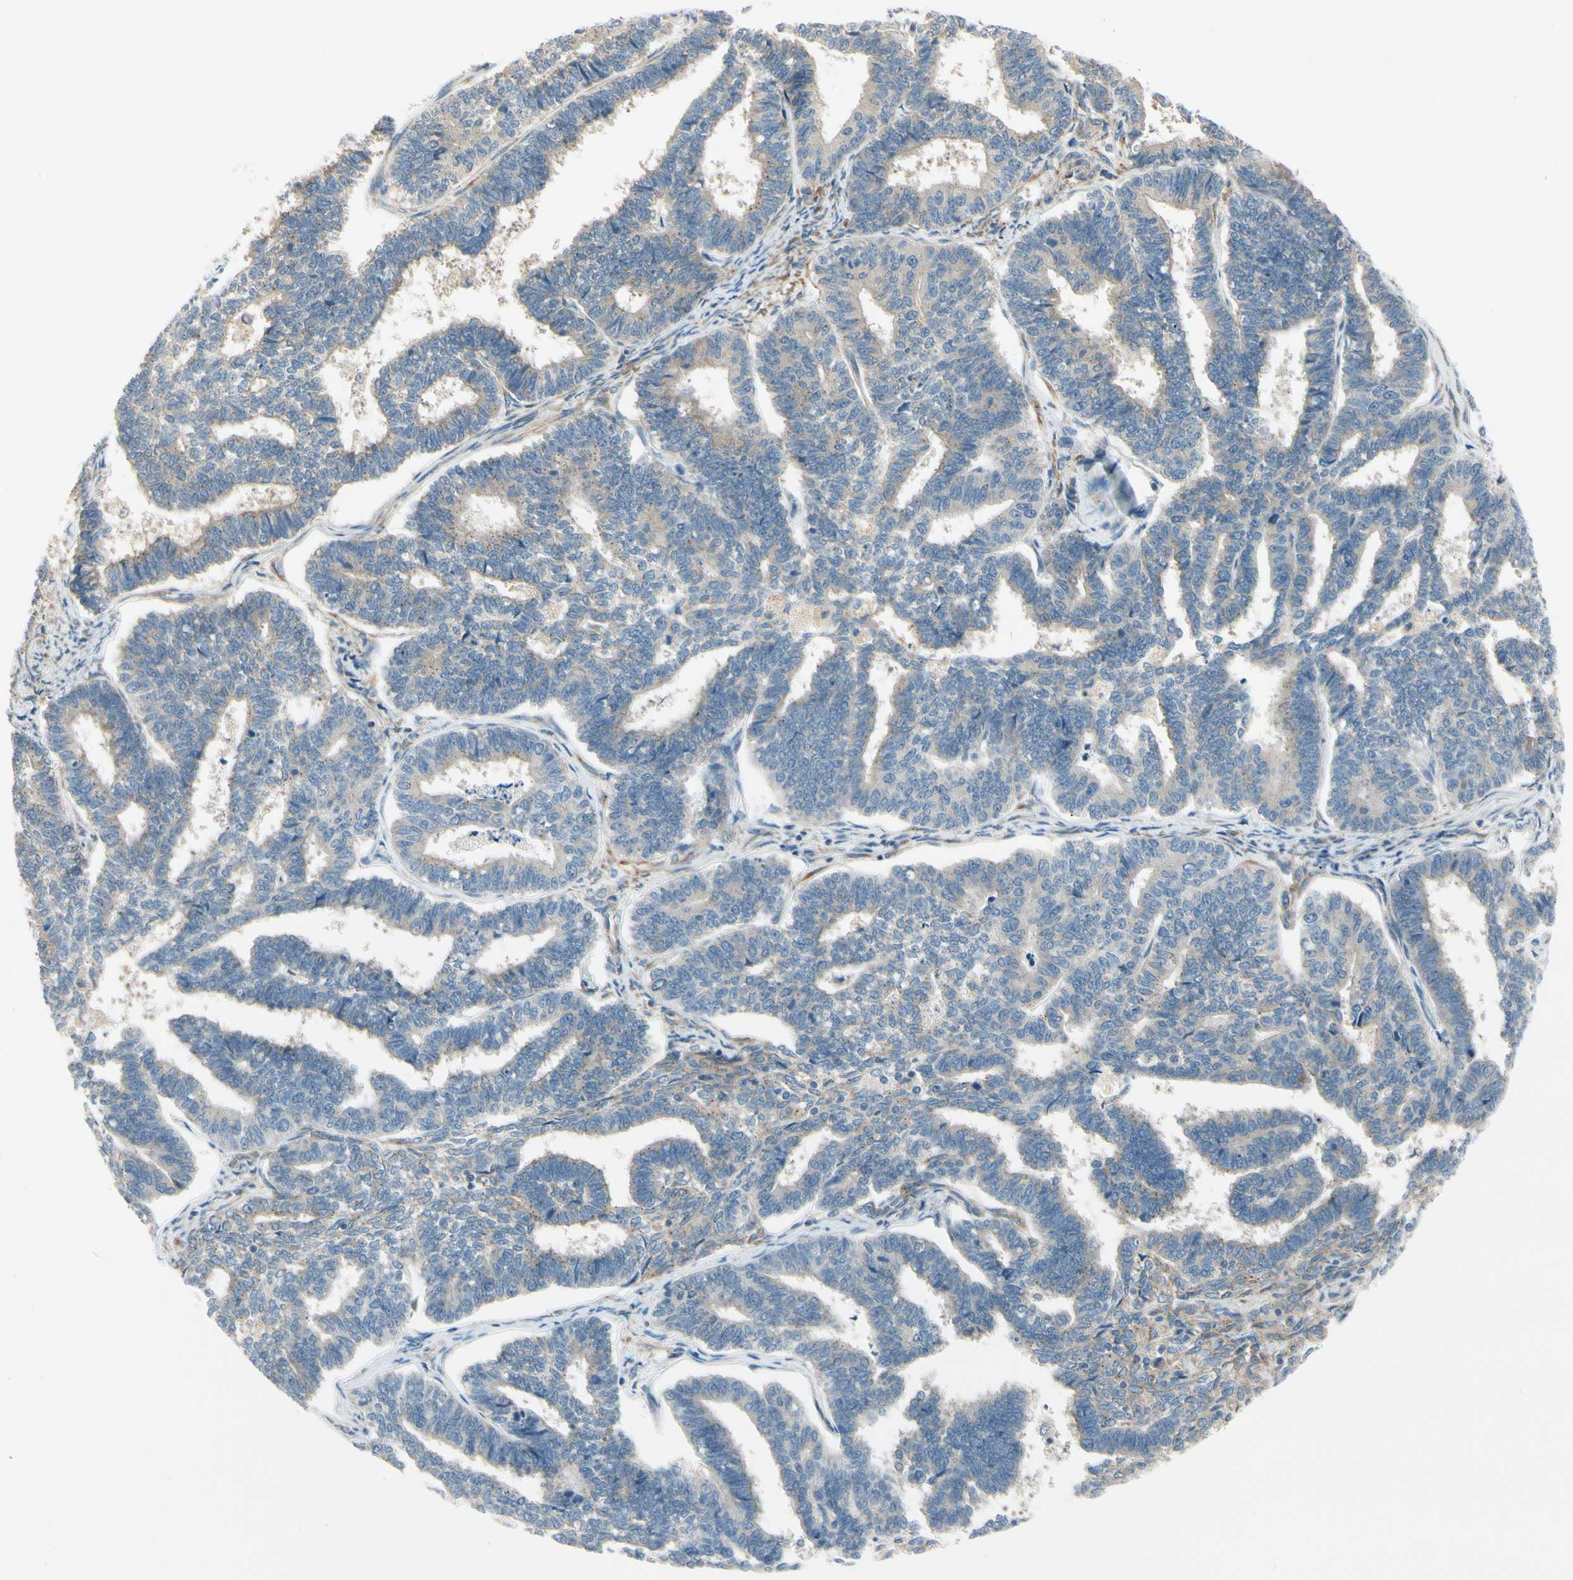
{"staining": {"intensity": "weak", "quantity": ">75%", "location": "cytoplasmic/membranous"}, "tissue": "endometrial cancer", "cell_type": "Tumor cells", "image_type": "cancer", "snomed": [{"axis": "morphology", "description": "Adenocarcinoma, NOS"}, {"axis": "topography", "description": "Endometrium"}], "caption": "Protein expression analysis of human adenocarcinoma (endometrial) reveals weak cytoplasmic/membranous expression in approximately >75% of tumor cells.", "gene": "MANSC1", "patient": {"sex": "female", "age": 70}}